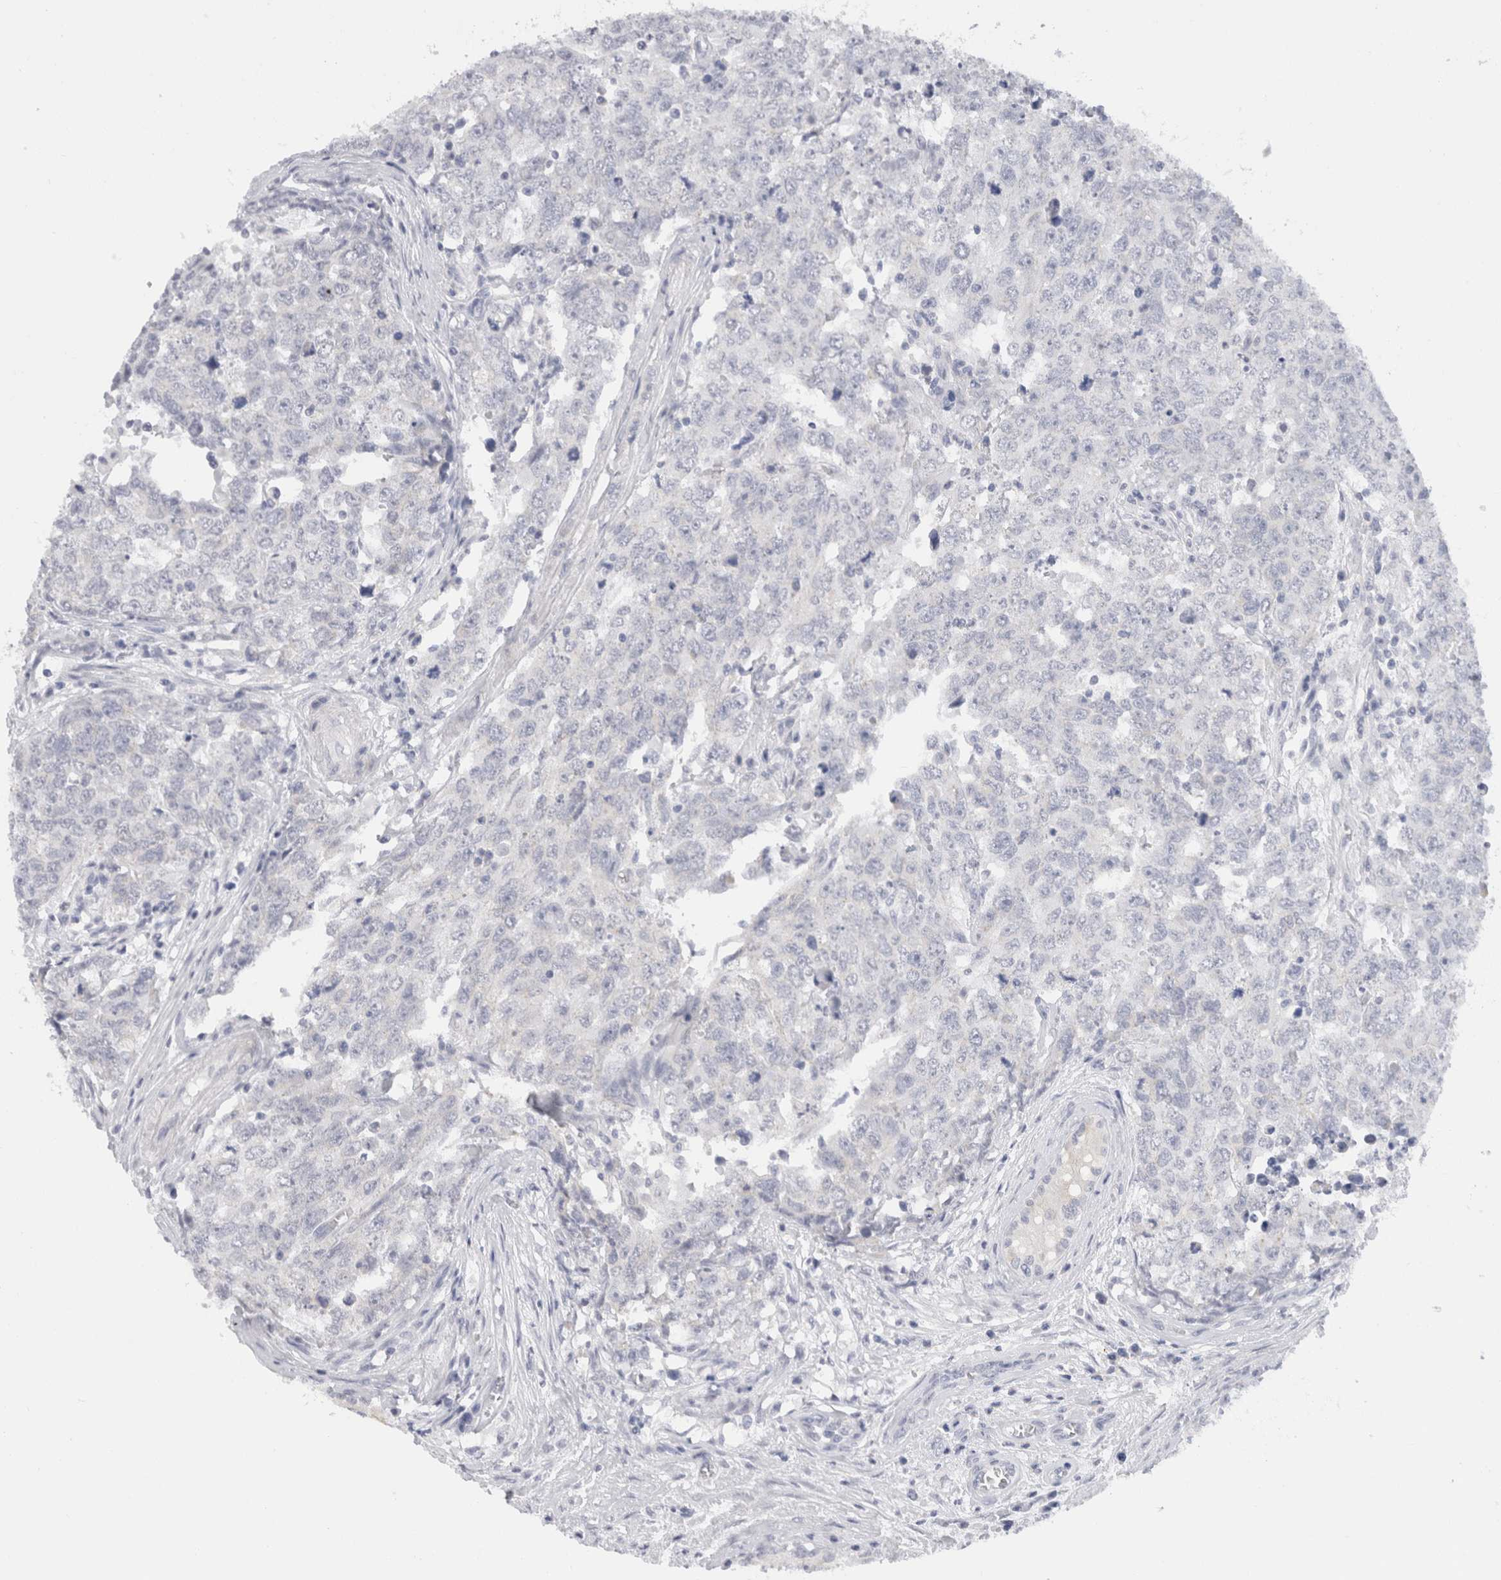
{"staining": {"intensity": "negative", "quantity": "none", "location": "none"}, "tissue": "testis cancer", "cell_type": "Tumor cells", "image_type": "cancer", "snomed": [{"axis": "morphology", "description": "Carcinoma, Embryonal, NOS"}, {"axis": "topography", "description": "Testis"}], "caption": "IHC of human testis embryonal carcinoma shows no expression in tumor cells.", "gene": "C9orf50", "patient": {"sex": "male", "age": 28}}